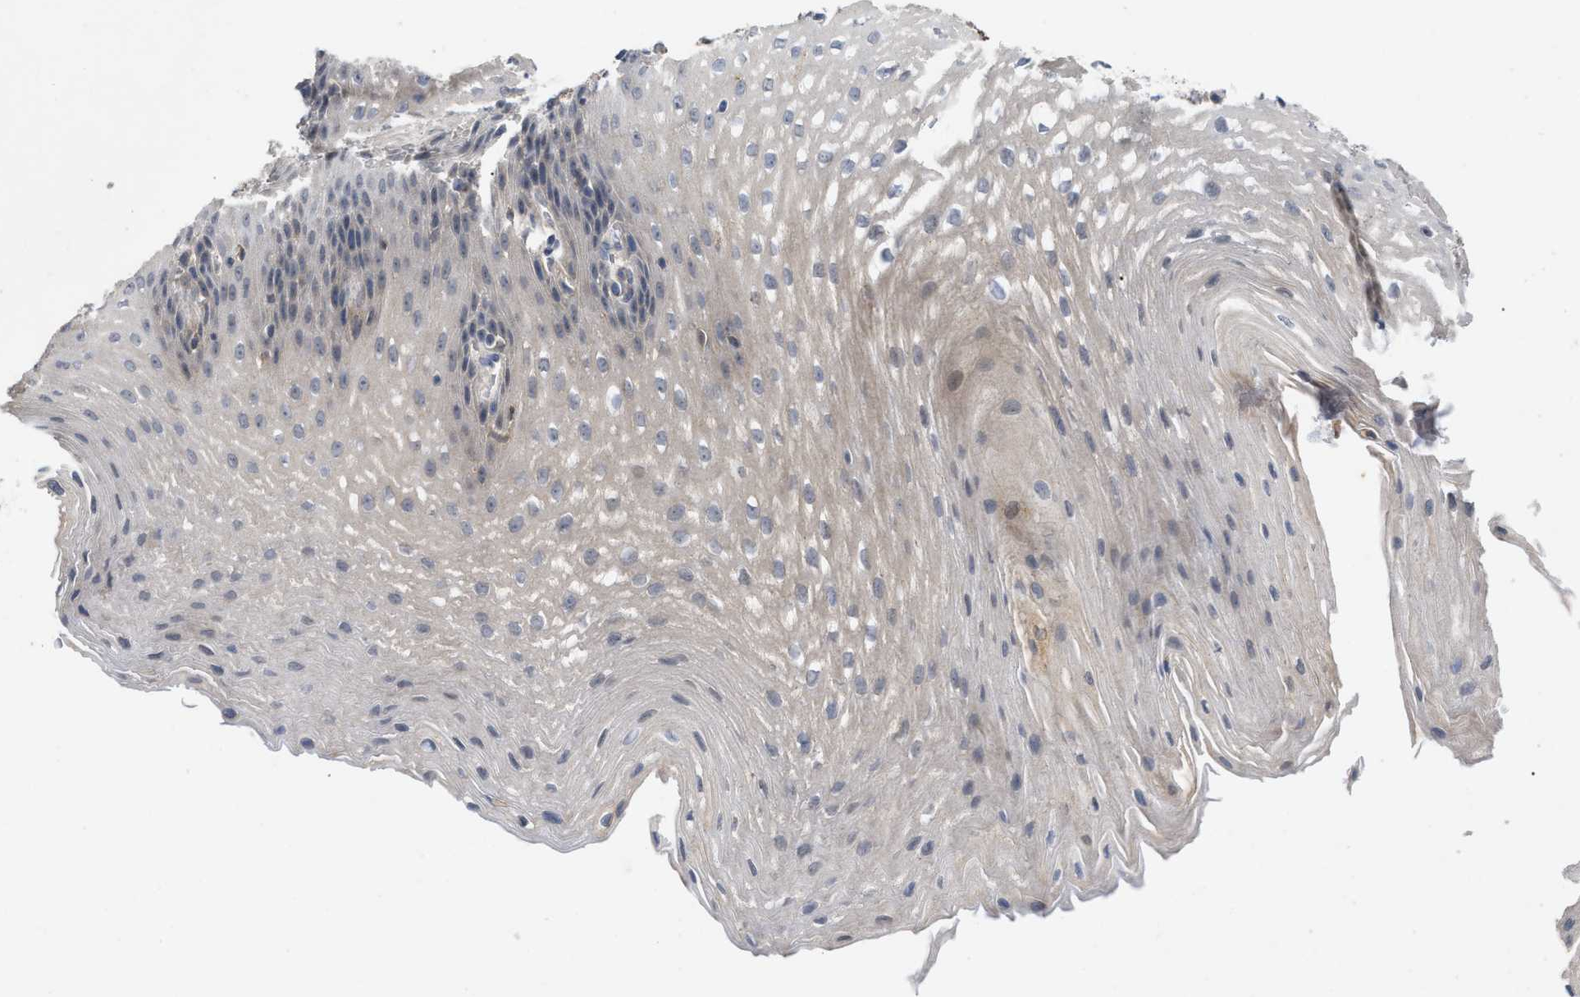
{"staining": {"intensity": "negative", "quantity": "none", "location": "none"}, "tissue": "esophagus", "cell_type": "Squamous epithelial cells", "image_type": "normal", "snomed": [{"axis": "morphology", "description": "Normal tissue, NOS"}, {"axis": "topography", "description": "Esophagus"}], "caption": "This is an immunohistochemistry micrograph of normal human esophagus. There is no positivity in squamous epithelial cells.", "gene": "ST6GALNAC6", "patient": {"sex": "male", "age": 48}}